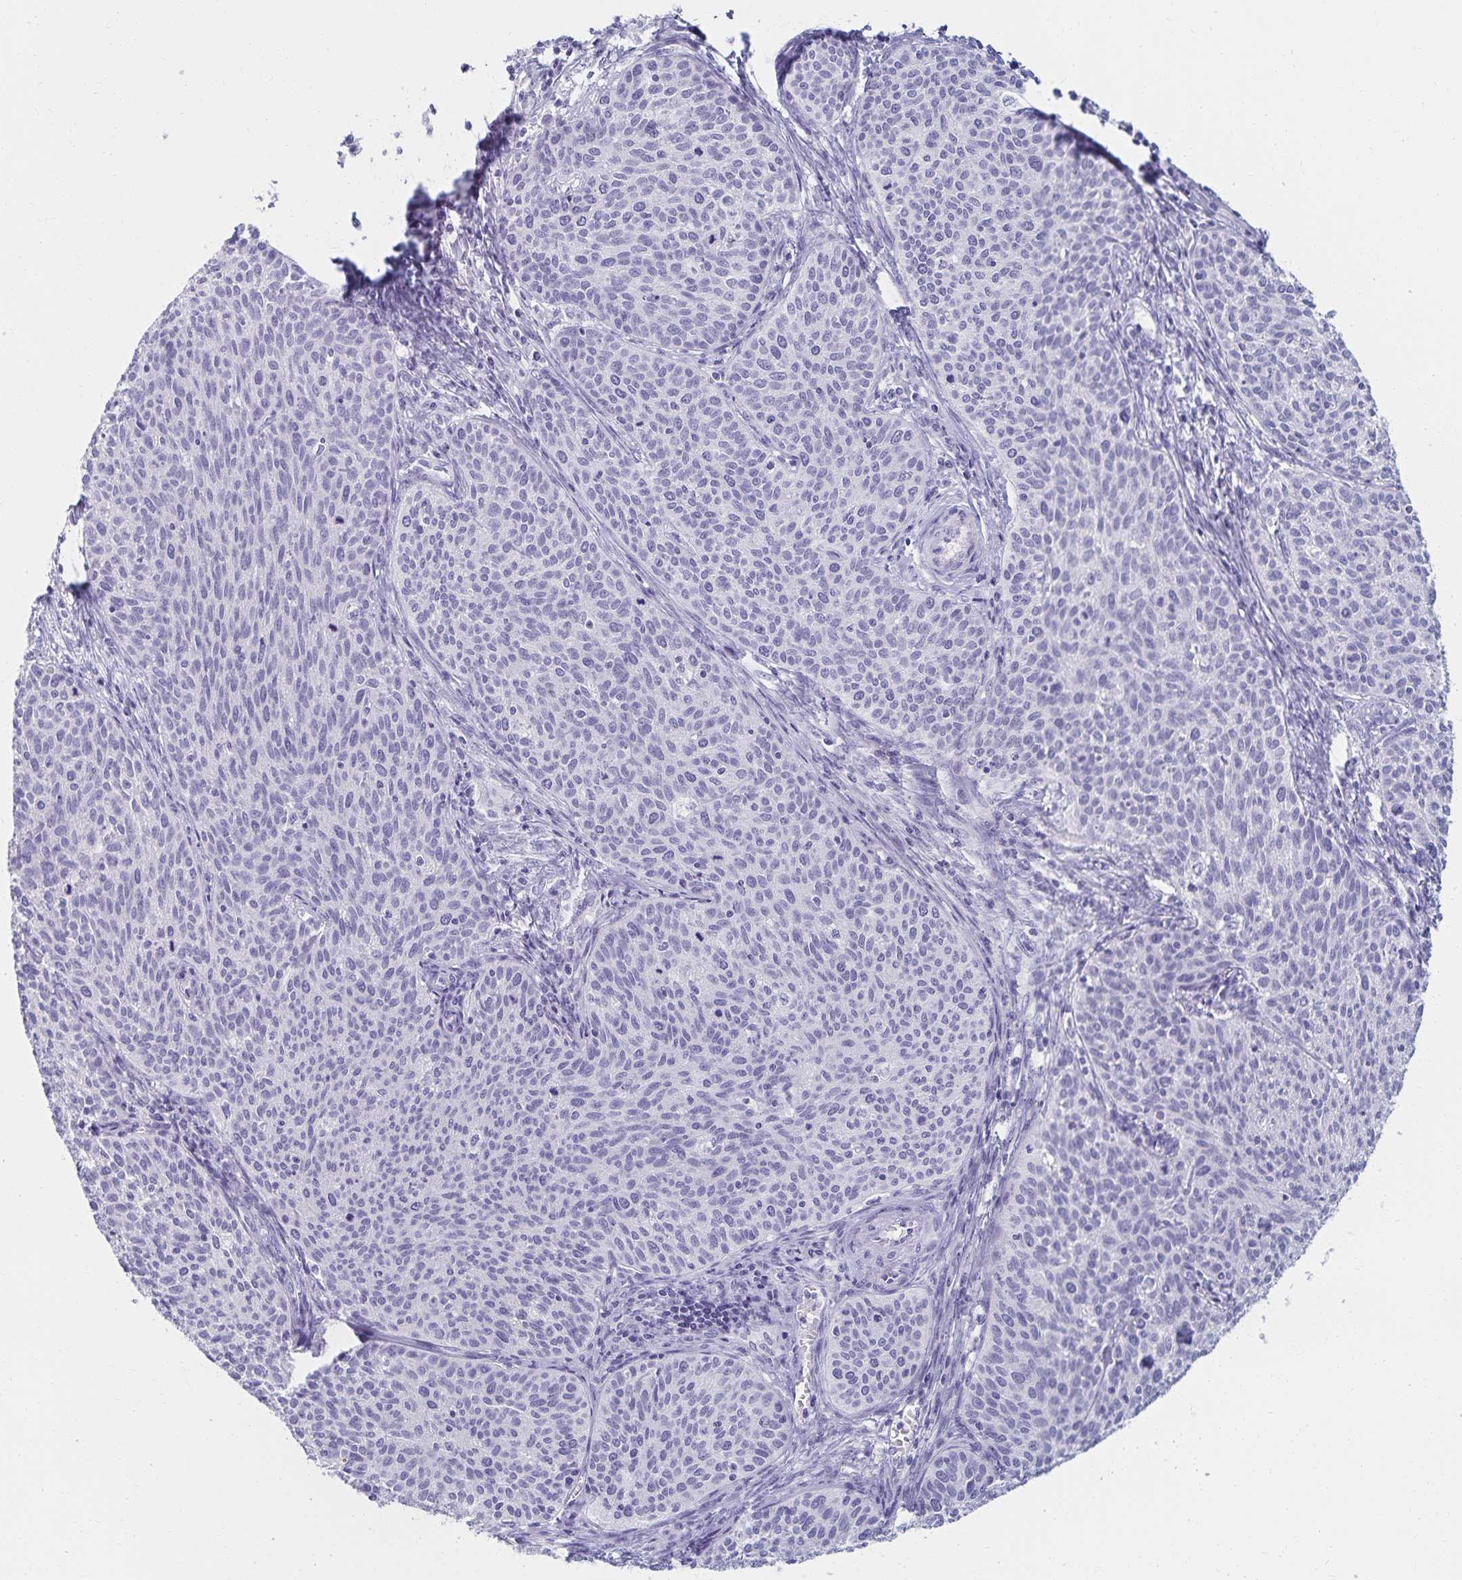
{"staining": {"intensity": "negative", "quantity": "none", "location": "none"}, "tissue": "cervical cancer", "cell_type": "Tumor cells", "image_type": "cancer", "snomed": [{"axis": "morphology", "description": "Squamous cell carcinoma, NOS"}, {"axis": "topography", "description": "Cervix"}], "caption": "Cervical cancer was stained to show a protein in brown. There is no significant staining in tumor cells. Nuclei are stained in blue.", "gene": "C2orf50", "patient": {"sex": "female", "age": 38}}